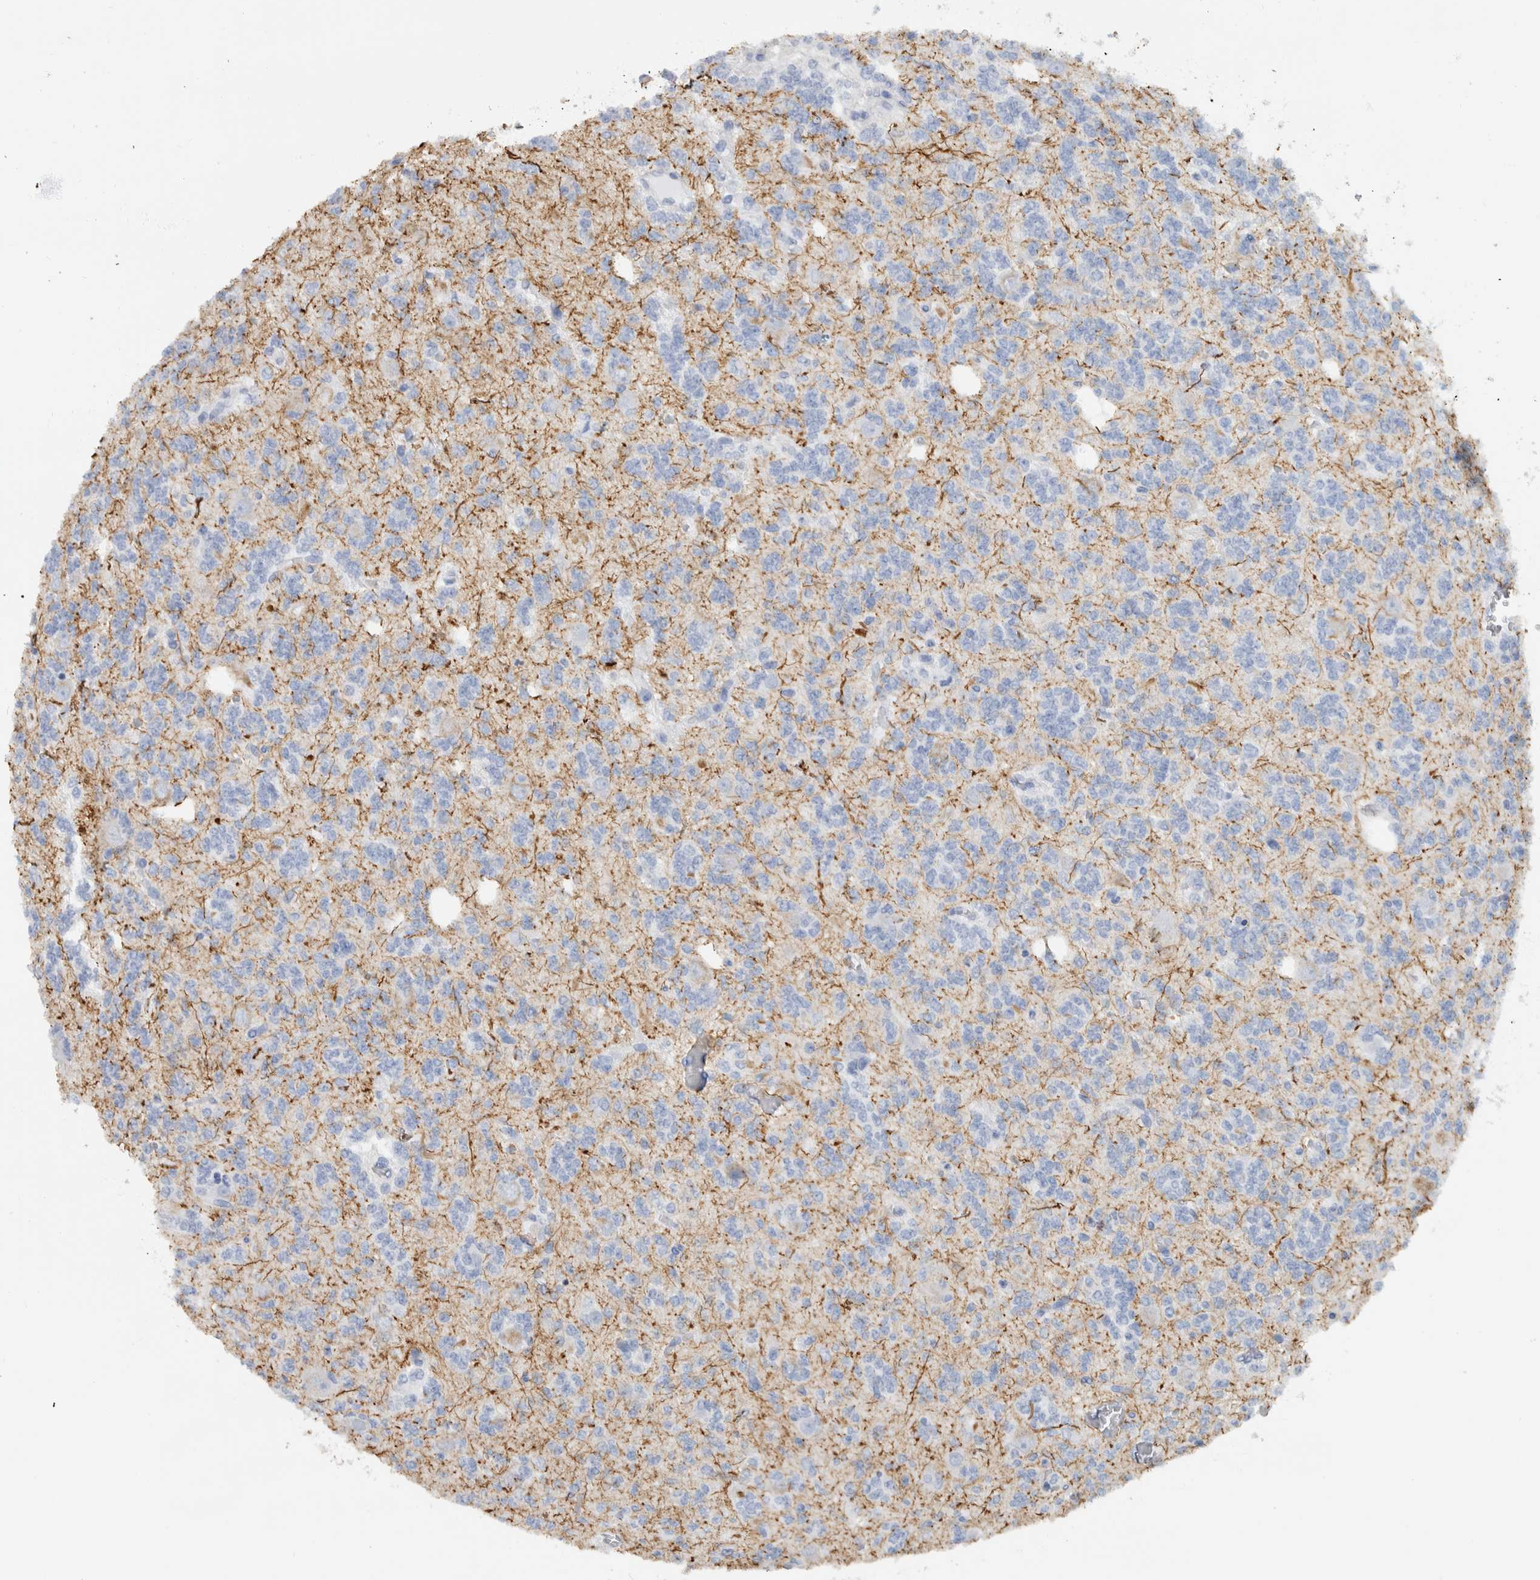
{"staining": {"intensity": "negative", "quantity": "none", "location": "none"}, "tissue": "glioma", "cell_type": "Tumor cells", "image_type": "cancer", "snomed": [{"axis": "morphology", "description": "Glioma, malignant, Low grade"}, {"axis": "topography", "description": "Brain"}], "caption": "DAB (3,3'-diaminobenzidine) immunohistochemical staining of low-grade glioma (malignant) displays no significant positivity in tumor cells. (Brightfield microscopy of DAB (3,3'-diaminobenzidine) IHC at high magnification).", "gene": "NEFM", "patient": {"sex": "male", "age": 38}}